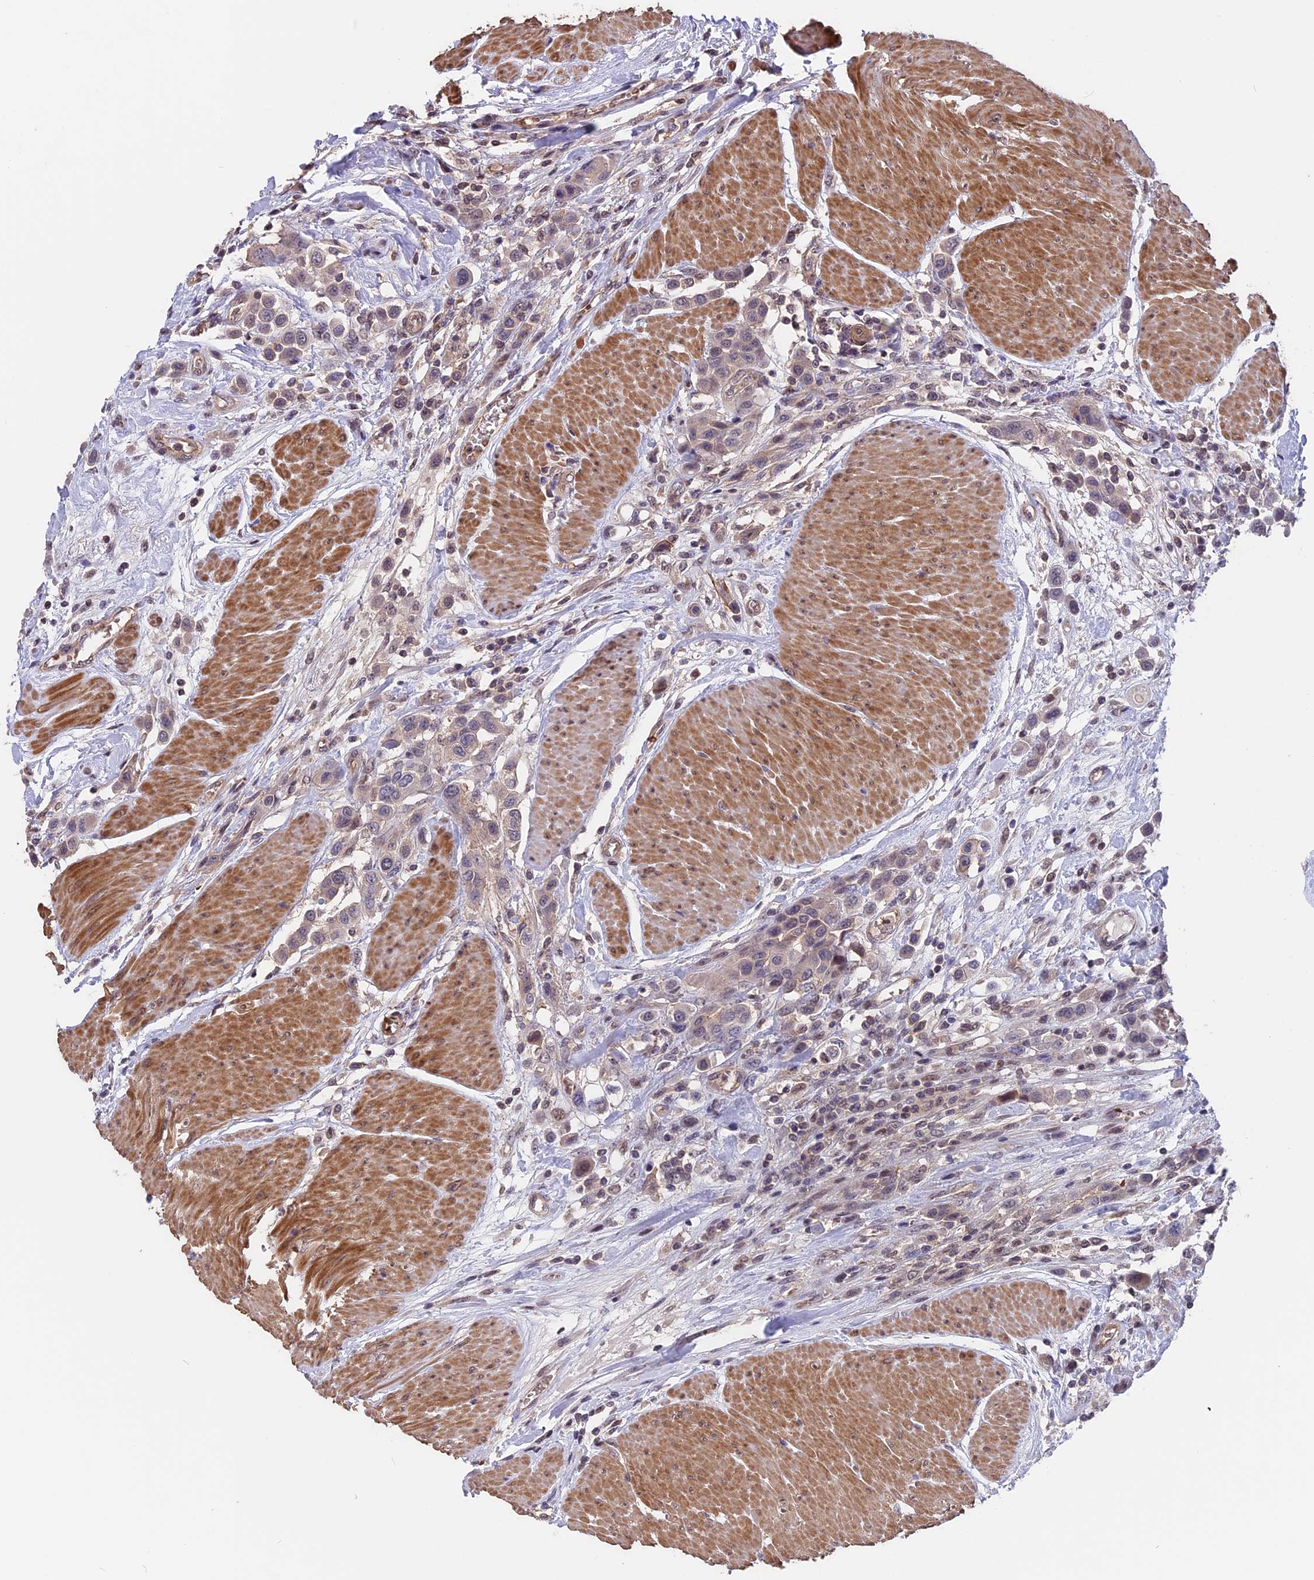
{"staining": {"intensity": "negative", "quantity": "none", "location": "none"}, "tissue": "urothelial cancer", "cell_type": "Tumor cells", "image_type": "cancer", "snomed": [{"axis": "morphology", "description": "Urothelial carcinoma, High grade"}, {"axis": "topography", "description": "Urinary bladder"}], "caption": "Protein analysis of urothelial carcinoma (high-grade) displays no significant positivity in tumor cells.", "gene": "ZC3H10", "patient": {"sex": "male", "age": 50}}